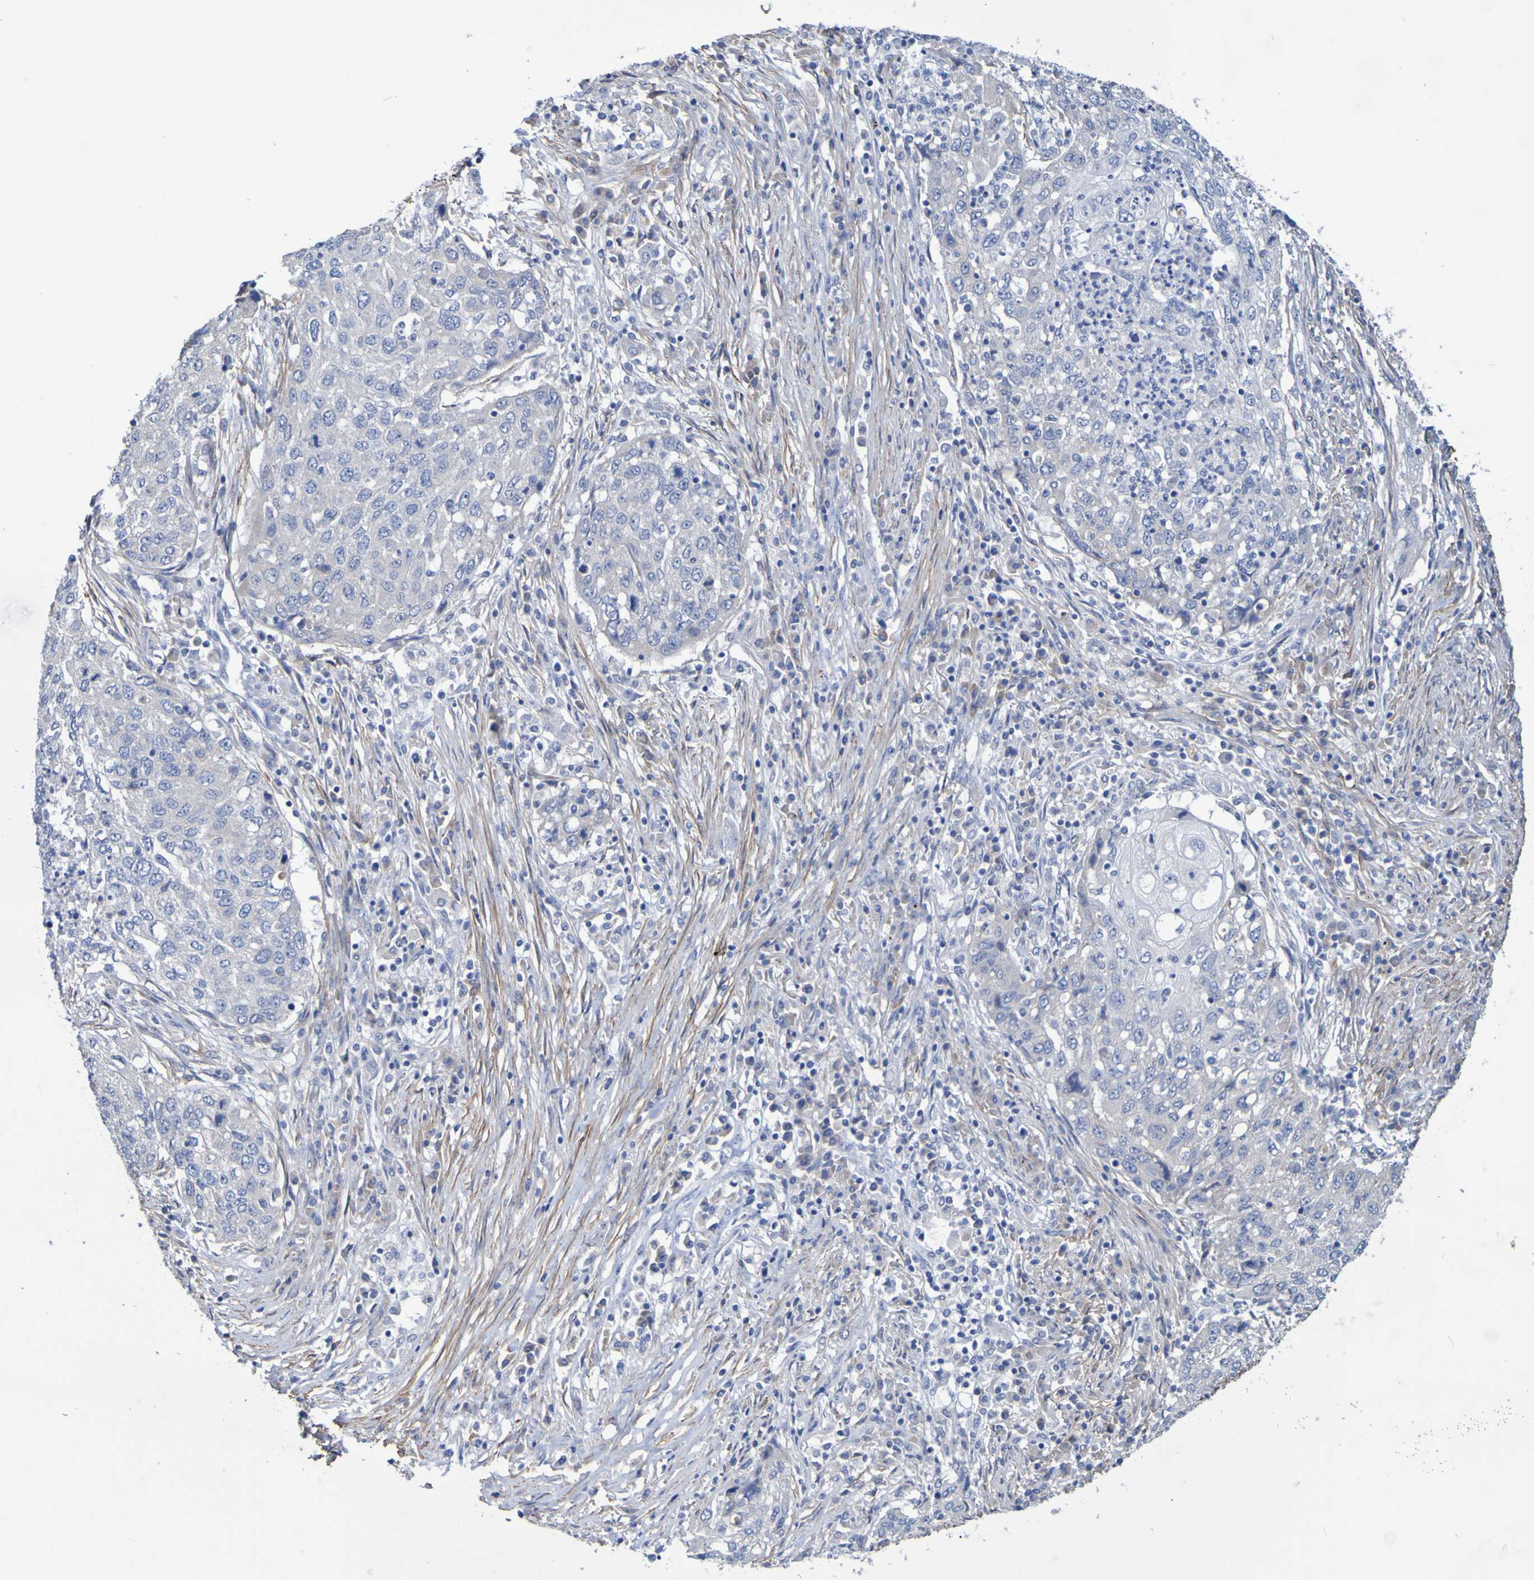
{"staining": {"intensity": "negative", "quantity": "none", "location": "none"}, "tissue": "lung cancer", "cell_type": "Tumor cells", "image_type": "cancer", "snomed": [{"axis": "morphology", "description": "Squamous cell carcinoma, NOS"}, {"axis": "topography", "description": "Lung"}], "caption": "The histopathology image exhibits no significant staining in tumor cells of lung cancer (squamous cell carcinoma). (Immunohistochemistry (ihc), brightfield microscopy, high magnification).", "gene": "SRPRB", "patient": {"sex": "female", "age": 63}}